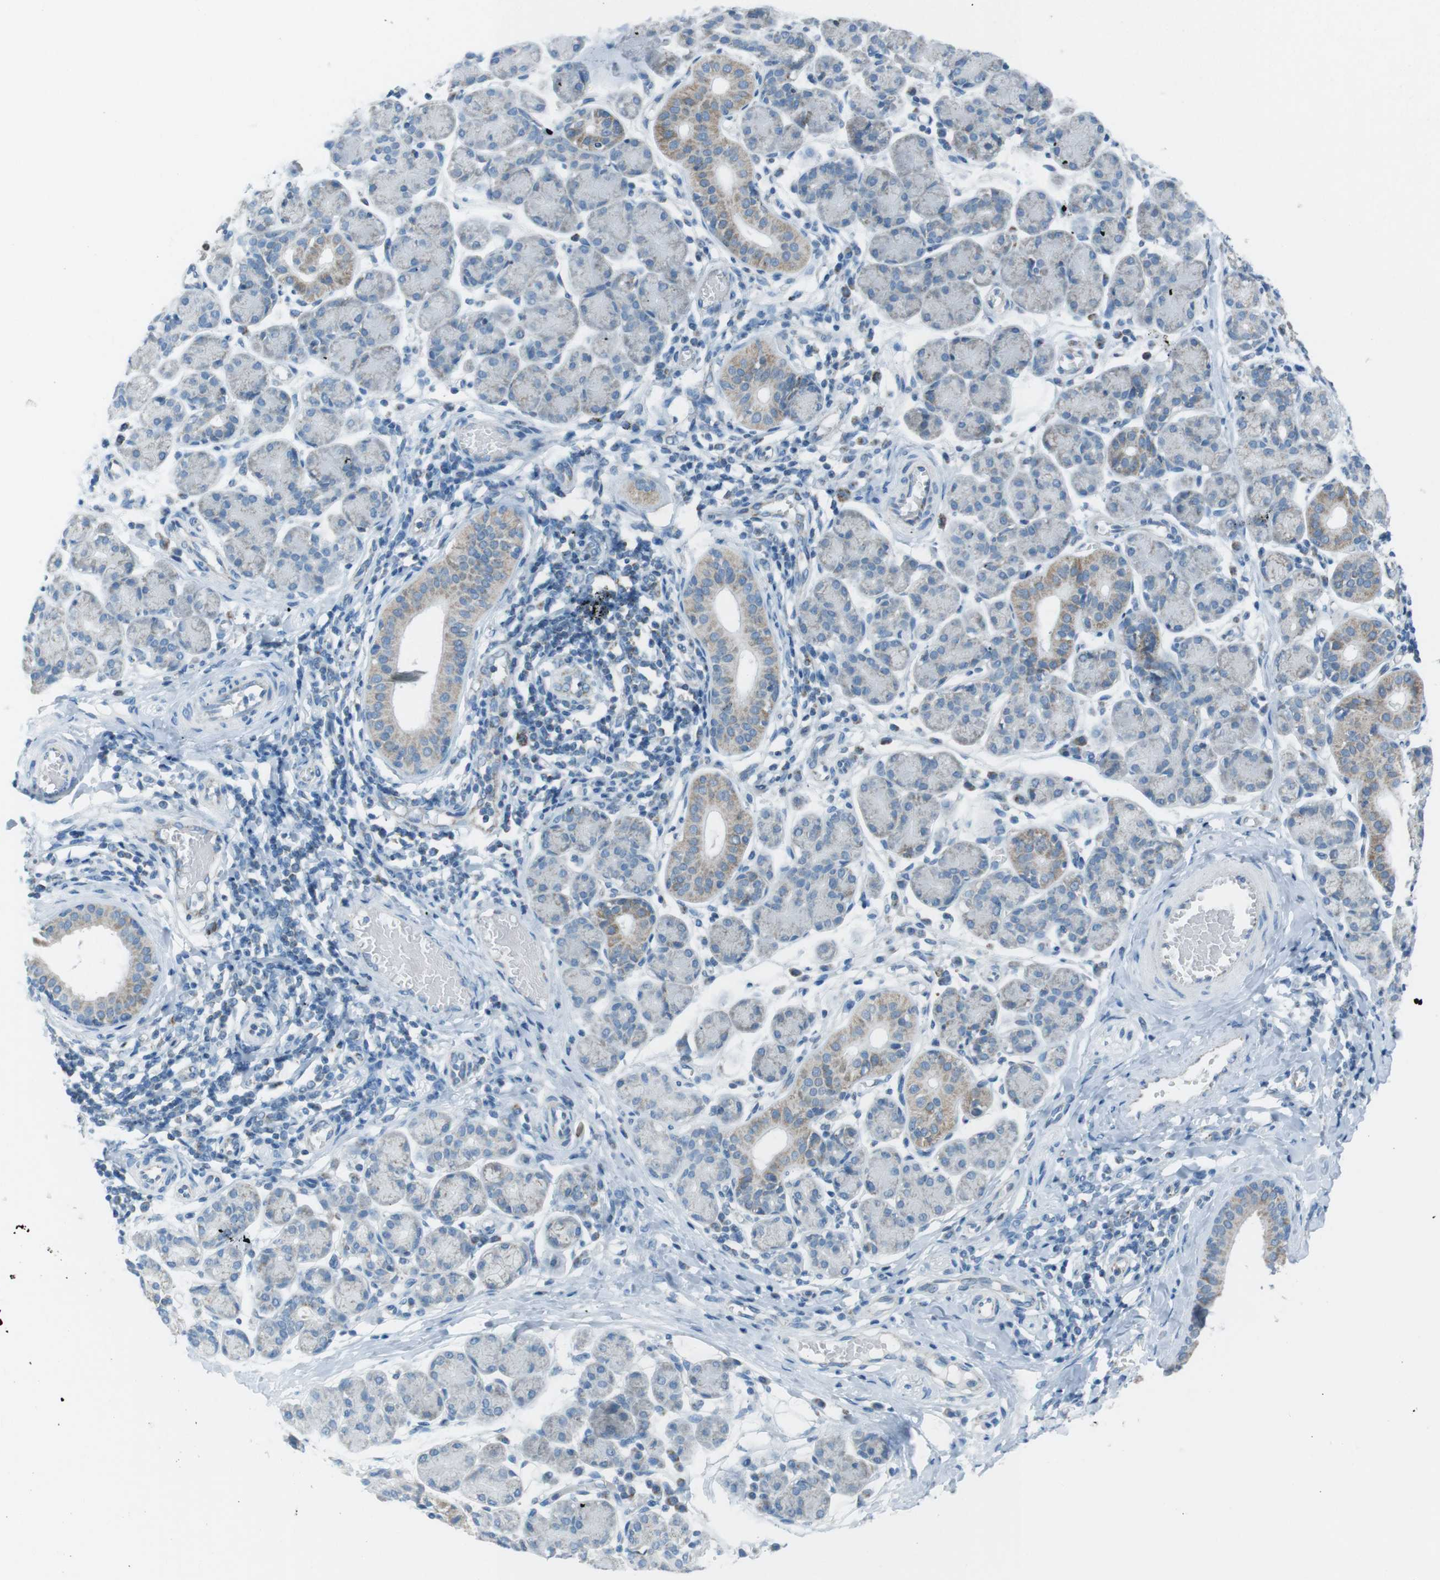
{"staining": {"intensity": "moderate", "quantity": "<25%", "location": "cytoplasmic/membranous"}, "tissue": "salivary gland", "cell_type": "Glandular cells", "image_type": "normal", "snomed": [{"axis": "morphology", "description": "Normal tissue, NOS"}, {"axis": "morphology", "description": "Inflammation, NOS"}, {"axis": "topography", "description": "Lymph node"}, {"axis": "topography", "description": "Salivary gland"}], "caption": "IHC of unremarkable salivary gland shows low levels of moderate cytoplasmic/membranous positivity in about <25% of glandular cells.", "gene": "DNAJA3", "patient": {"sex": "male", "age": 3}}